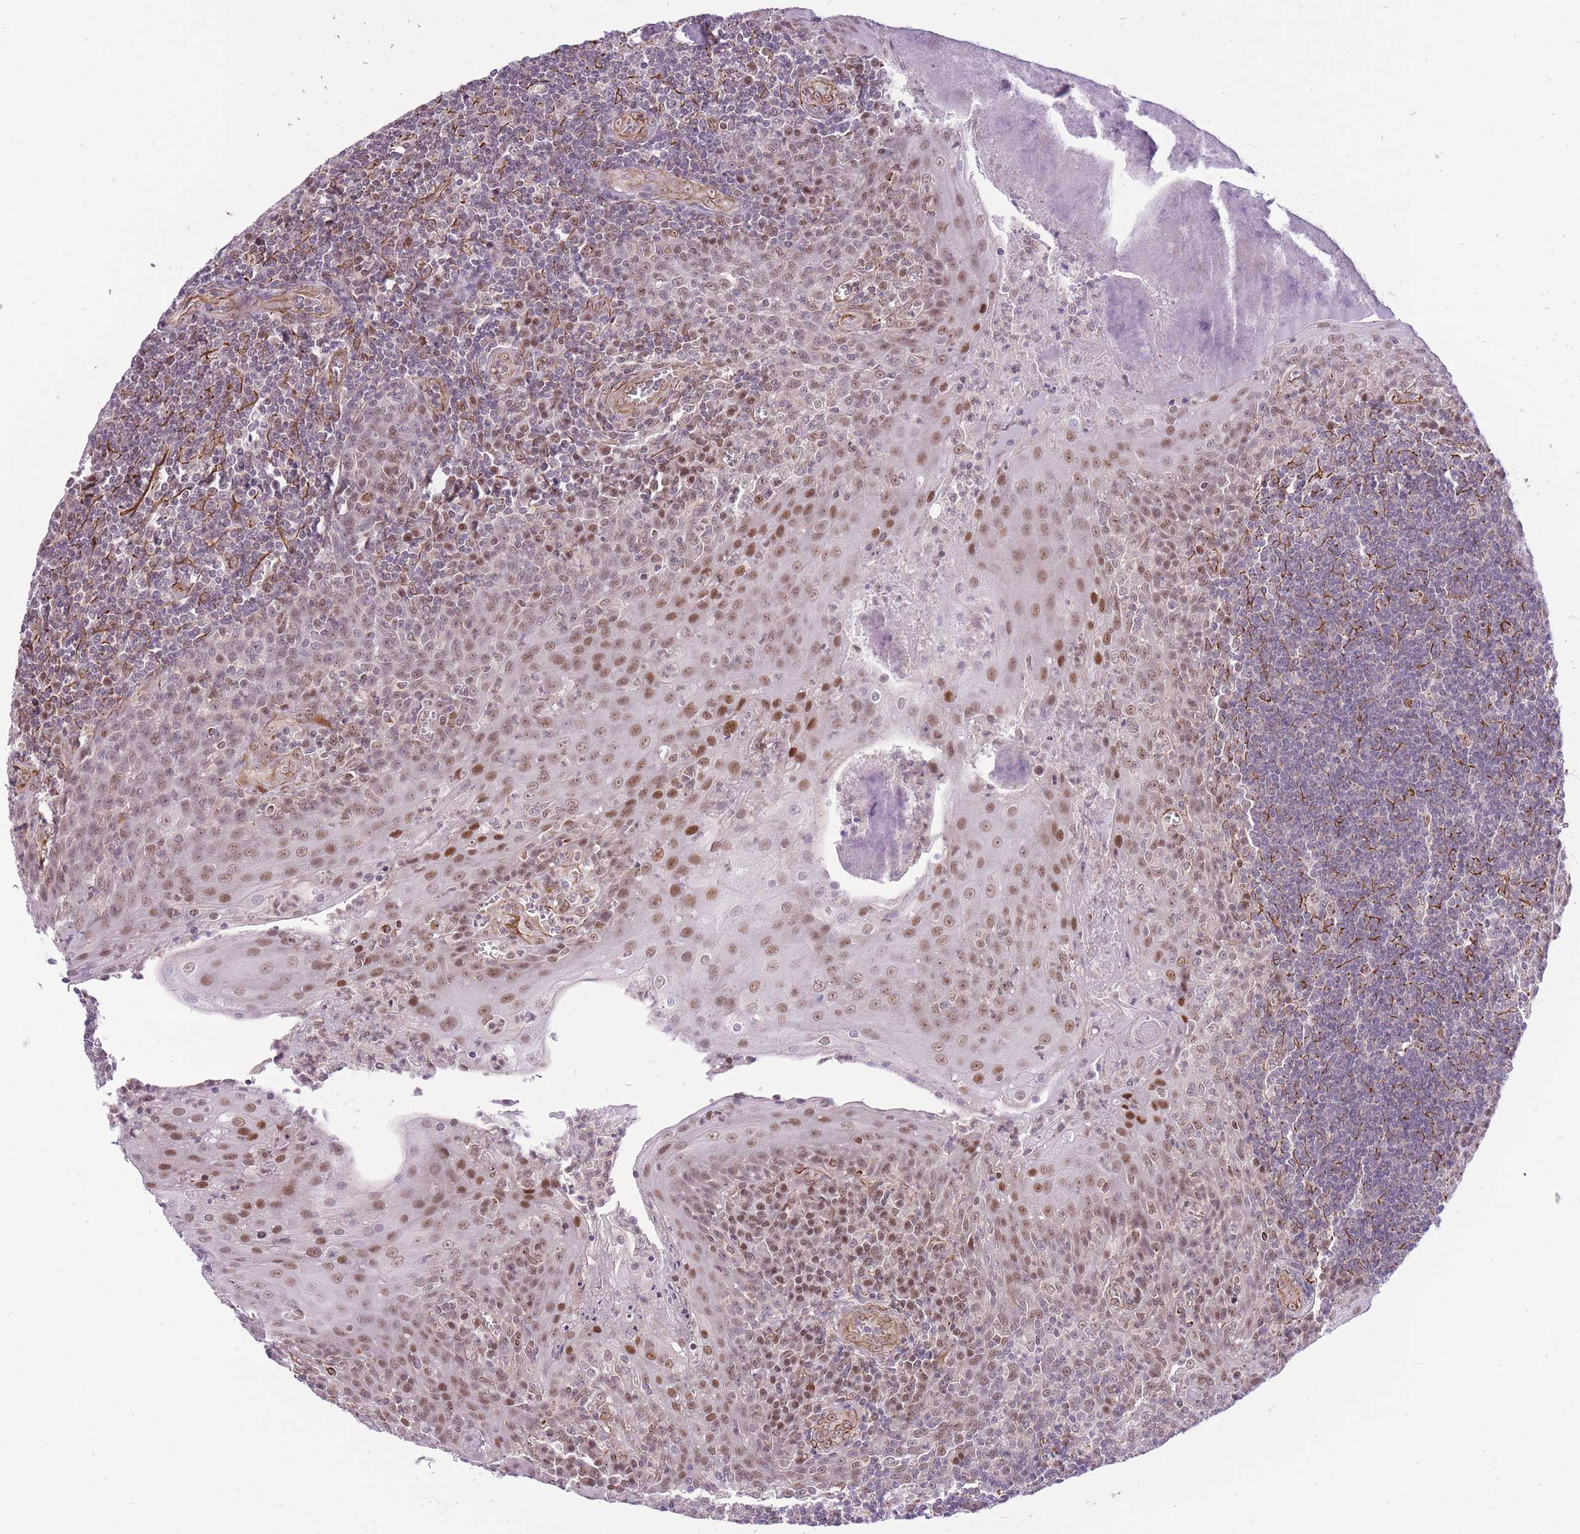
{"staining": {"intensity": "moderate", "quantity": "<25%", "location": "nuclear"}, "tissue": "tonsil", "cell_type": "Germinal center cells", "image_type": "normal", "snomed": [{"axis": "morphology", "description": "Normal tissue, NOS"}, {"axis": "topography", "description": "Tonsil"}], "caption": "This photomicrograph shows unremarkable tonsil stained with immunohistochemistry (IHC) to label a protein in brown. The nuclear of germinal center cells show moderate positivity for the protein. Nuclei are counter-stained blue.", "gene": "ELL", "patient": {"sex": "male", "age": 27}}